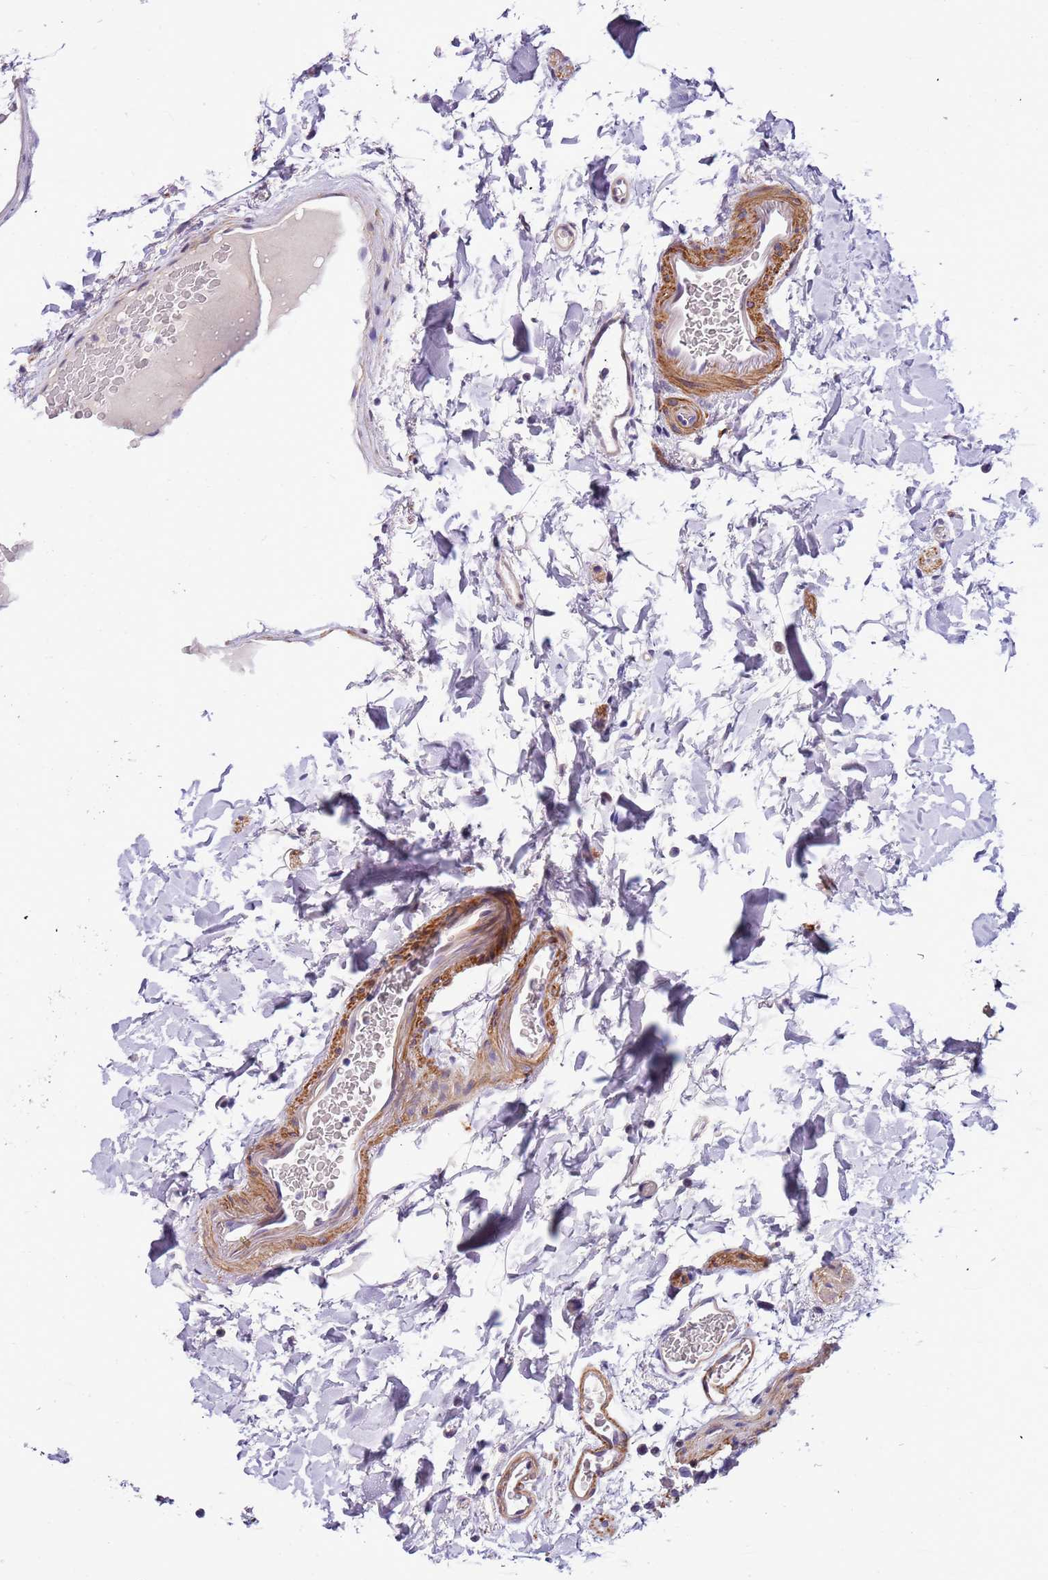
{"staining": {"intensity": "weak", "quantity": ">75%", "location": "cytoplasmic/membranous"}, "tissue": "colon", "cell_type": "Endothelial cells", "image_type": "normal", "snomed": [{"axis": "morphology", "description": "Normal tissue, NOS"}, {"axis": "topography", "description": "Colon"}], "caption": "Unremarkable colon demonstrates weak cytoplasmic/membranous positivity in about >75% of endothelial cells, visualized by immunohistochemistry.", "gene": "PLEKHH1", "patient": {"sex": "male", "age": 75}}